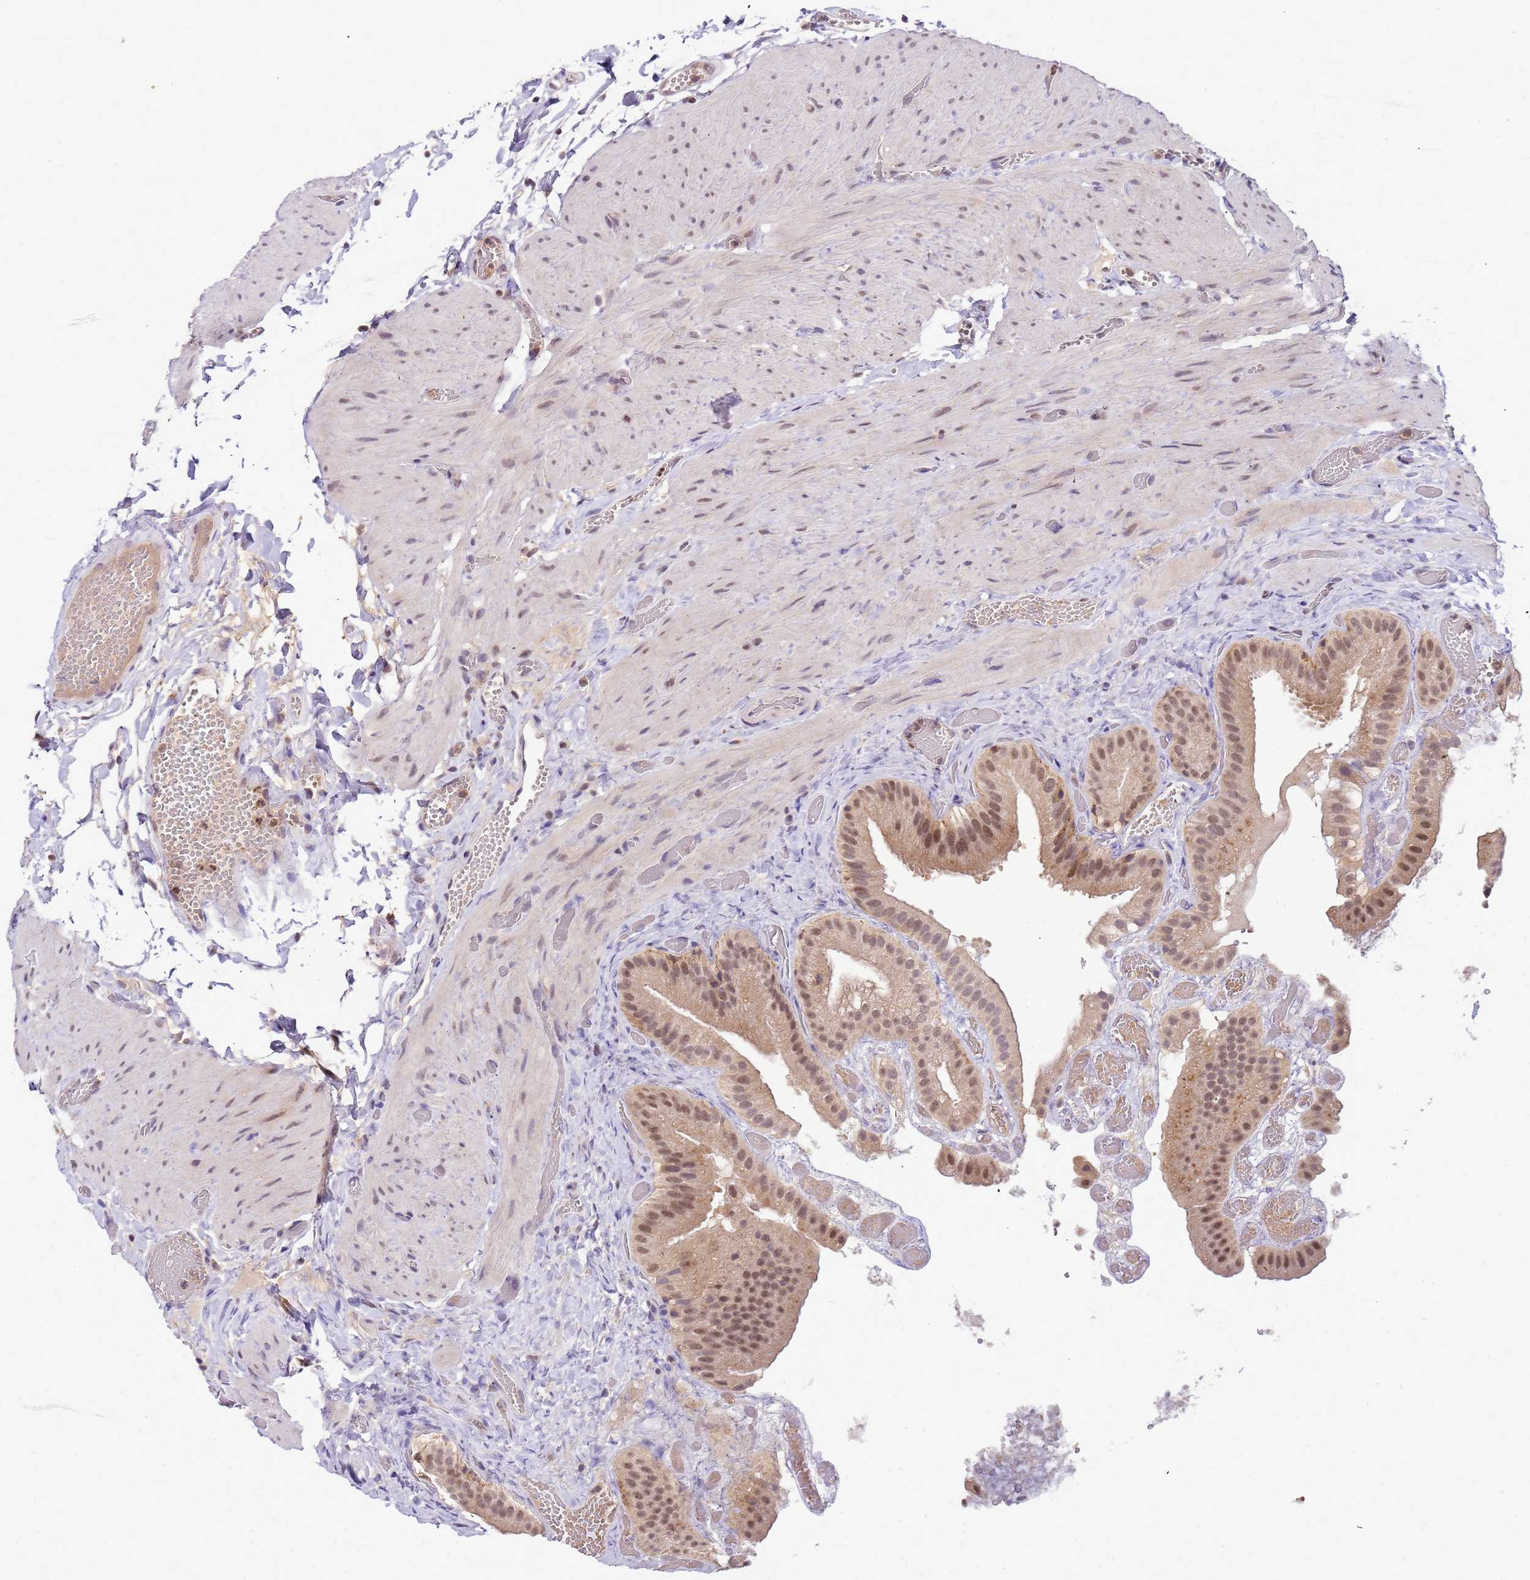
{"staining": {"intensity": "moderate", "quantity": "<25%", "location": "cytoplasmic/membranous,nuclear"}, "tissue": "gallbladder", "cell_type": "Glandular cells", "image_type": "normal", "snomed": [{"axis": "morphology", "description": "Normal tissue, NOS"}, {"axis": "topography", "description": "Gallbladder"}], "caption": "This image exhibits immunohistochemistry (IHC) staining of normal gallbladder, with low moderate cytoplasmic/membranous,nuclear expression in about <25% of glandular cells.", "gene": "CD53", "patient": {"sex": "female", "age": 64}}